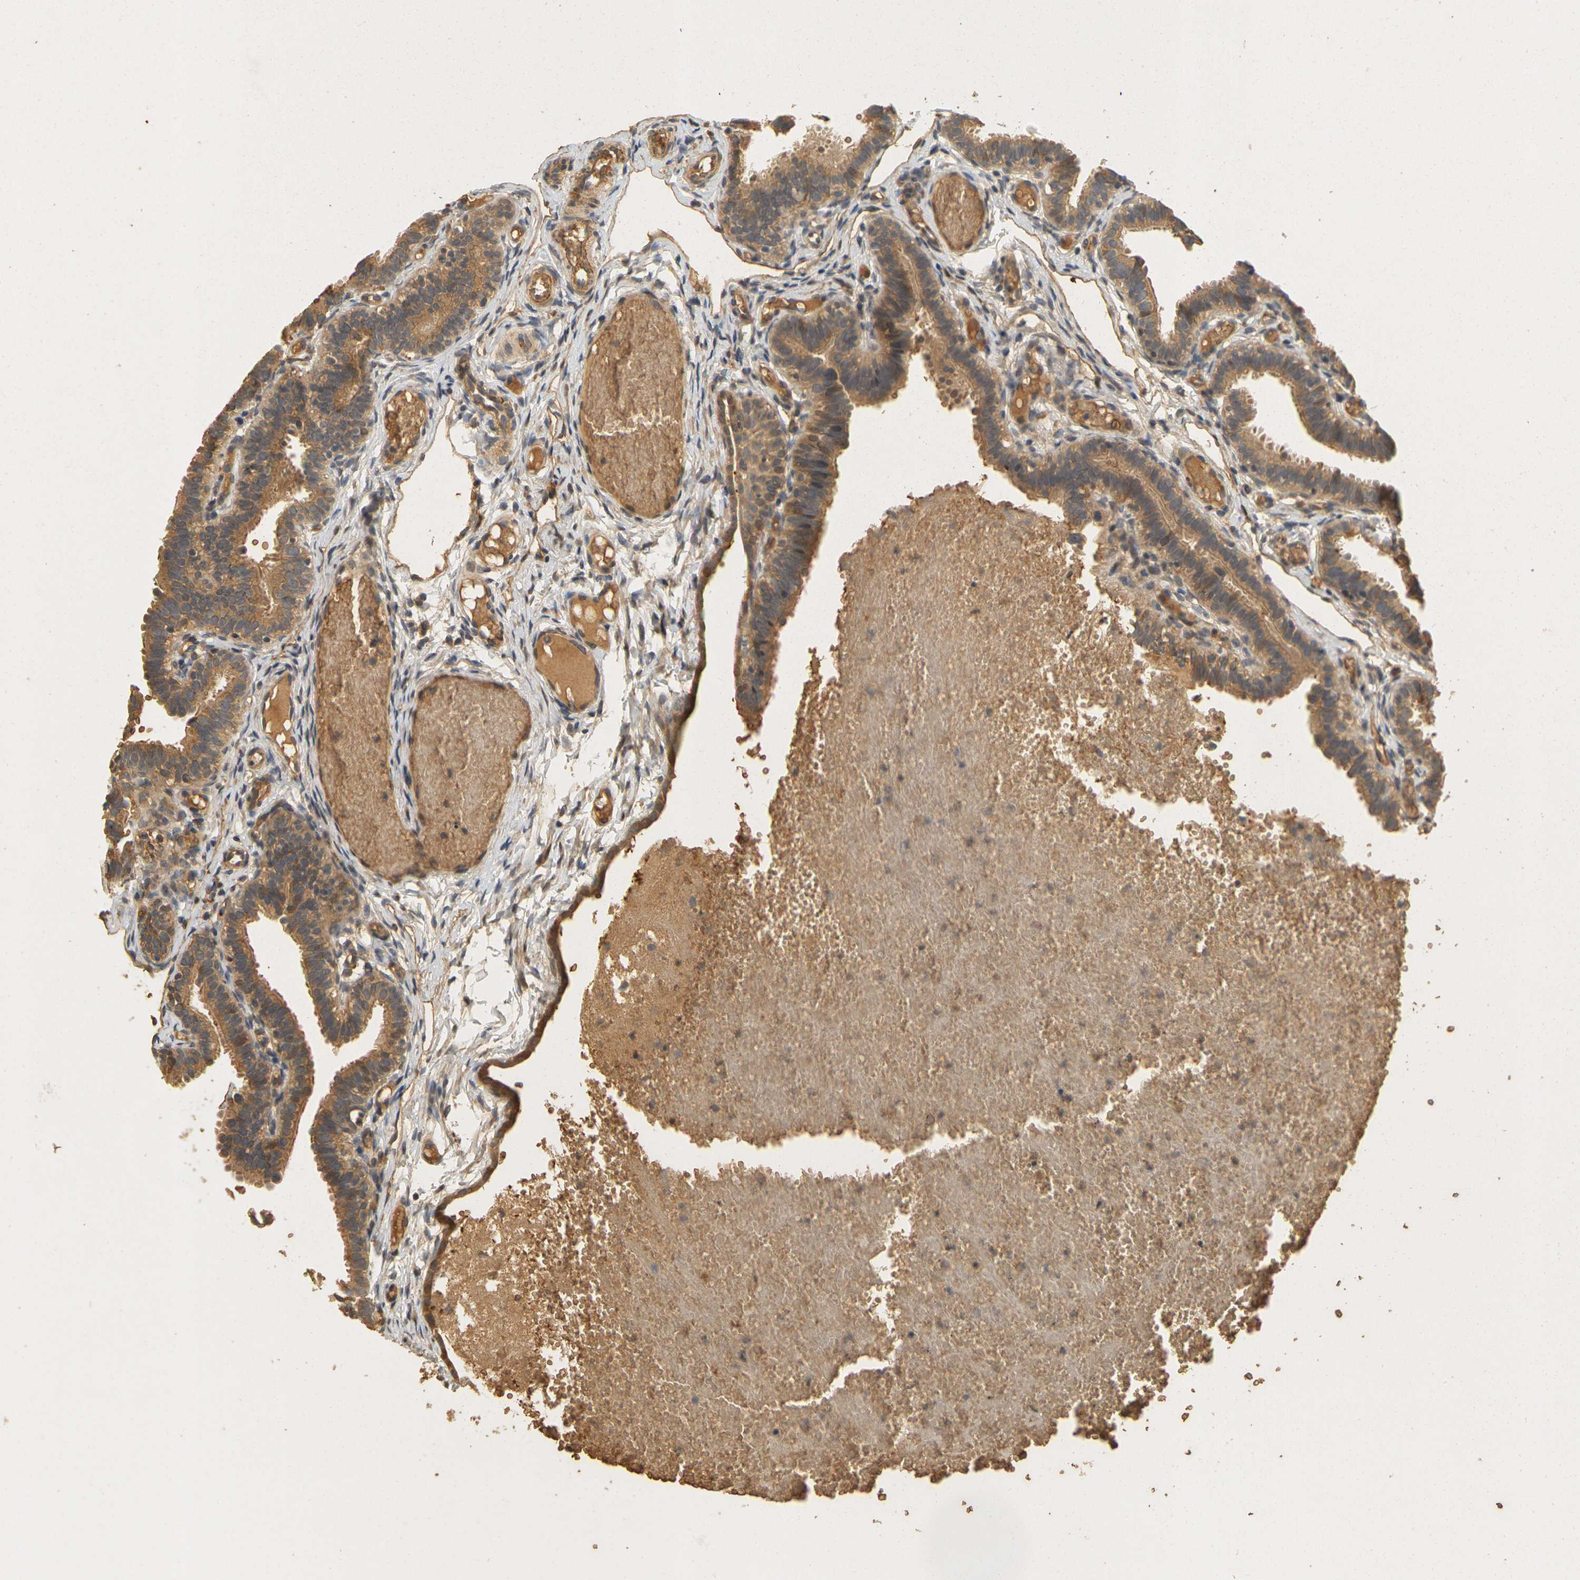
{"staining": {"intensity": "moderate", "quantity": ">75%", "location": "cytoplasmic/membranous"}, "tissue": "fallopian tube", "cell_type": "Glandular cells", "image_type": "normal", "snomed": [{"axis": "morphology", "description": "Normal tissue, NOS"}, {"axis": "topography", "description": "Fallopian tube"}, {"axis": "topography", "description": "Placenta"}], "caption": "High-power microscopy captured an IHC photomicrograph of normal fallopian tube, revealing moderate cytoplasmic/membranous staining in about >75% of glandular cells. The protein of interest is stained brown, and the nuclei are stained in blue (DAB IHC with brightfield microscopy, high magnification).", "gene": "MEGF9", "patient": {"sex": "female", "age": 34}}